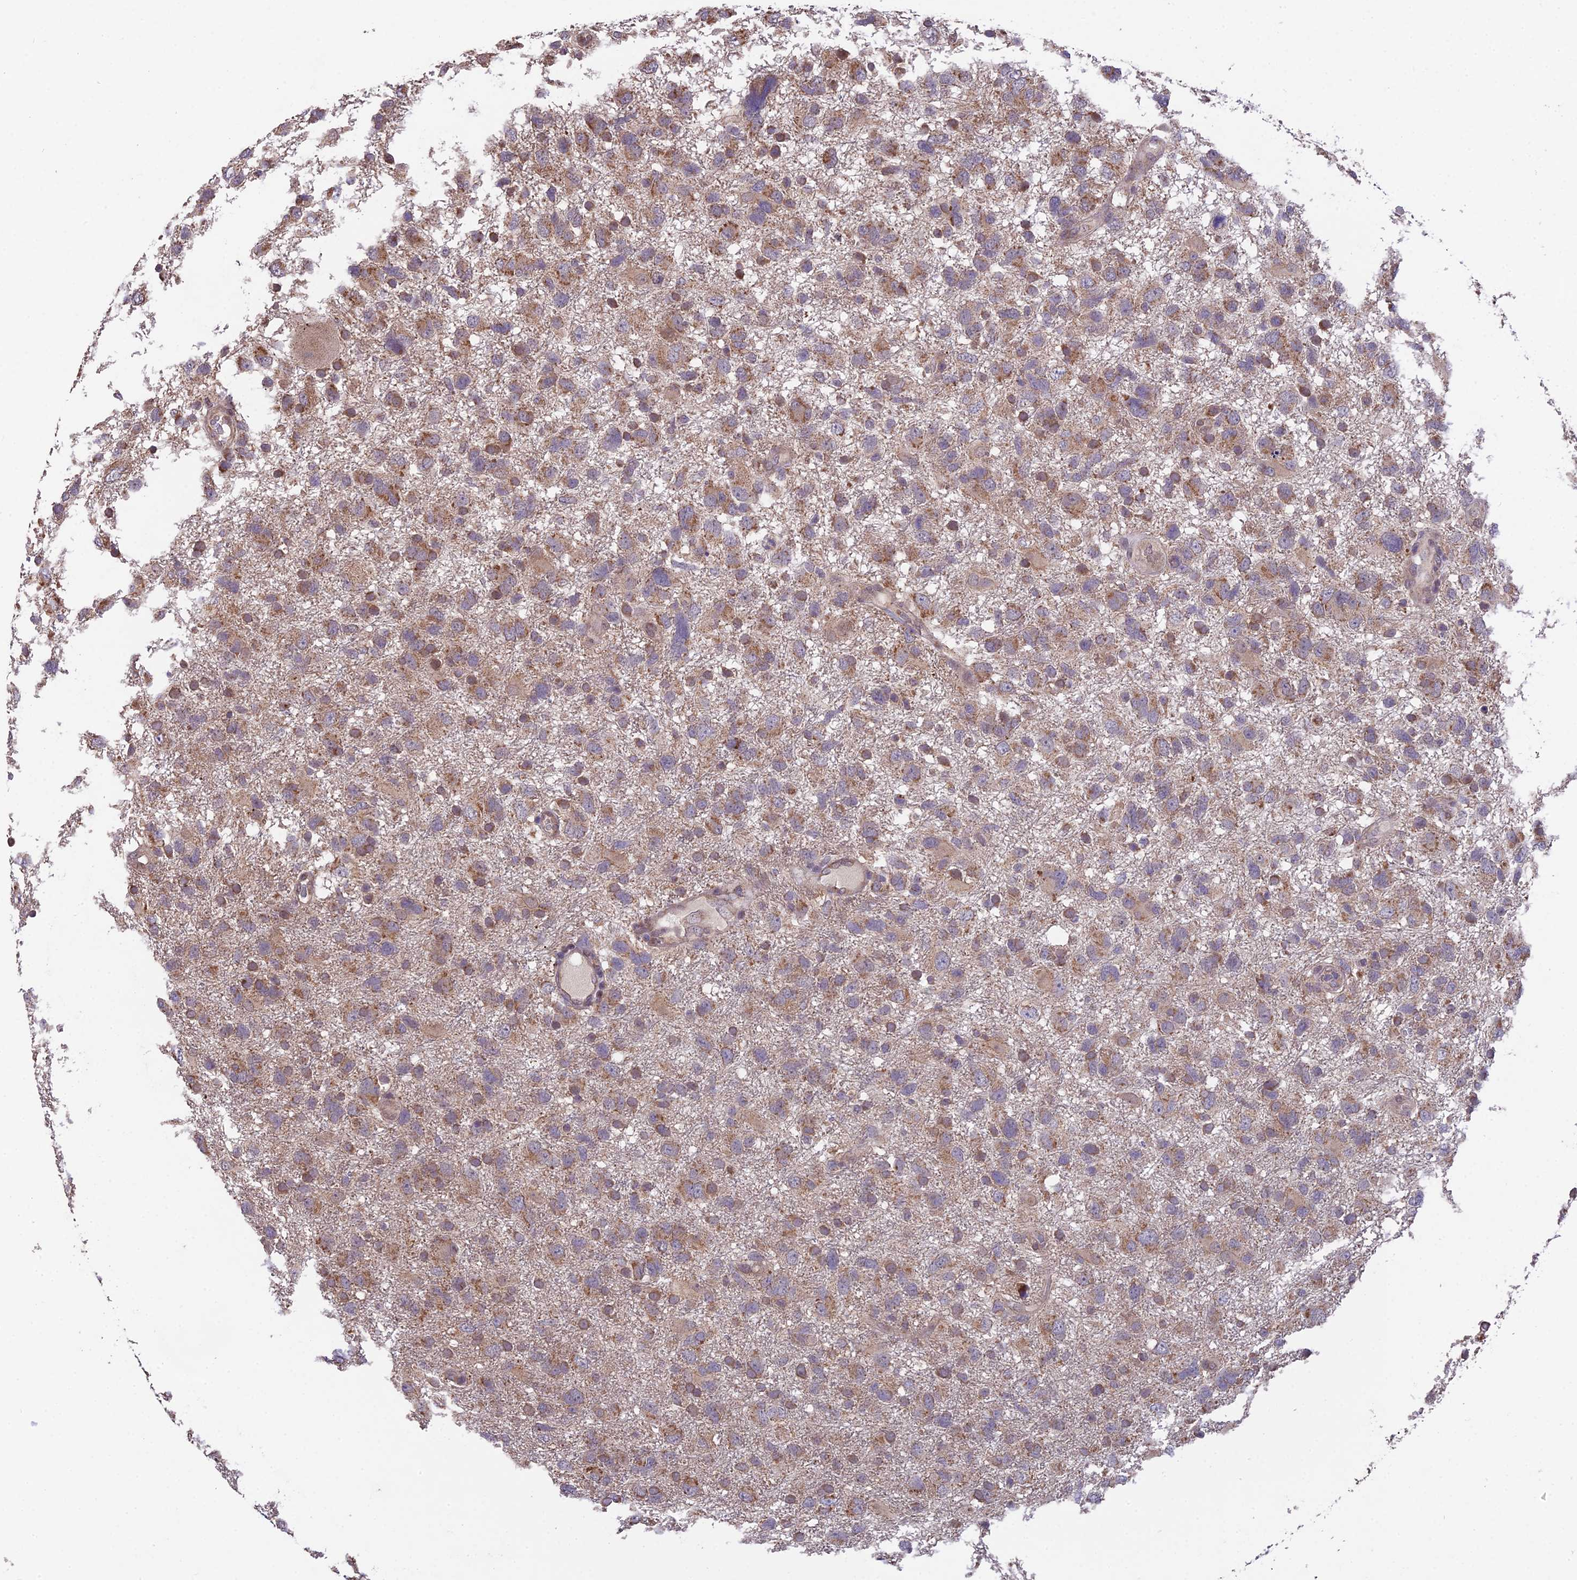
{"staining": {"intensity": "moderate", "quantity": ">75%", "location": "cytoplasmic/membranous"}, "tissue": "glioma", "cell_type": "Tumor cells", "image_type": "cancer", "snomed": [{"axis": "morphology", "description": "Glioma, malignant, High grade"}, {"axis": "topography", "description": "Brain"}], "caption": "This is a histology image of immunohistochemistry (IHC) staining of glioma, which shows moderate expression in the cytoplasmic/membranous of tumor cells.", "gene": "CYP2R1", "patient": {"sex": "male", "age": 61}}